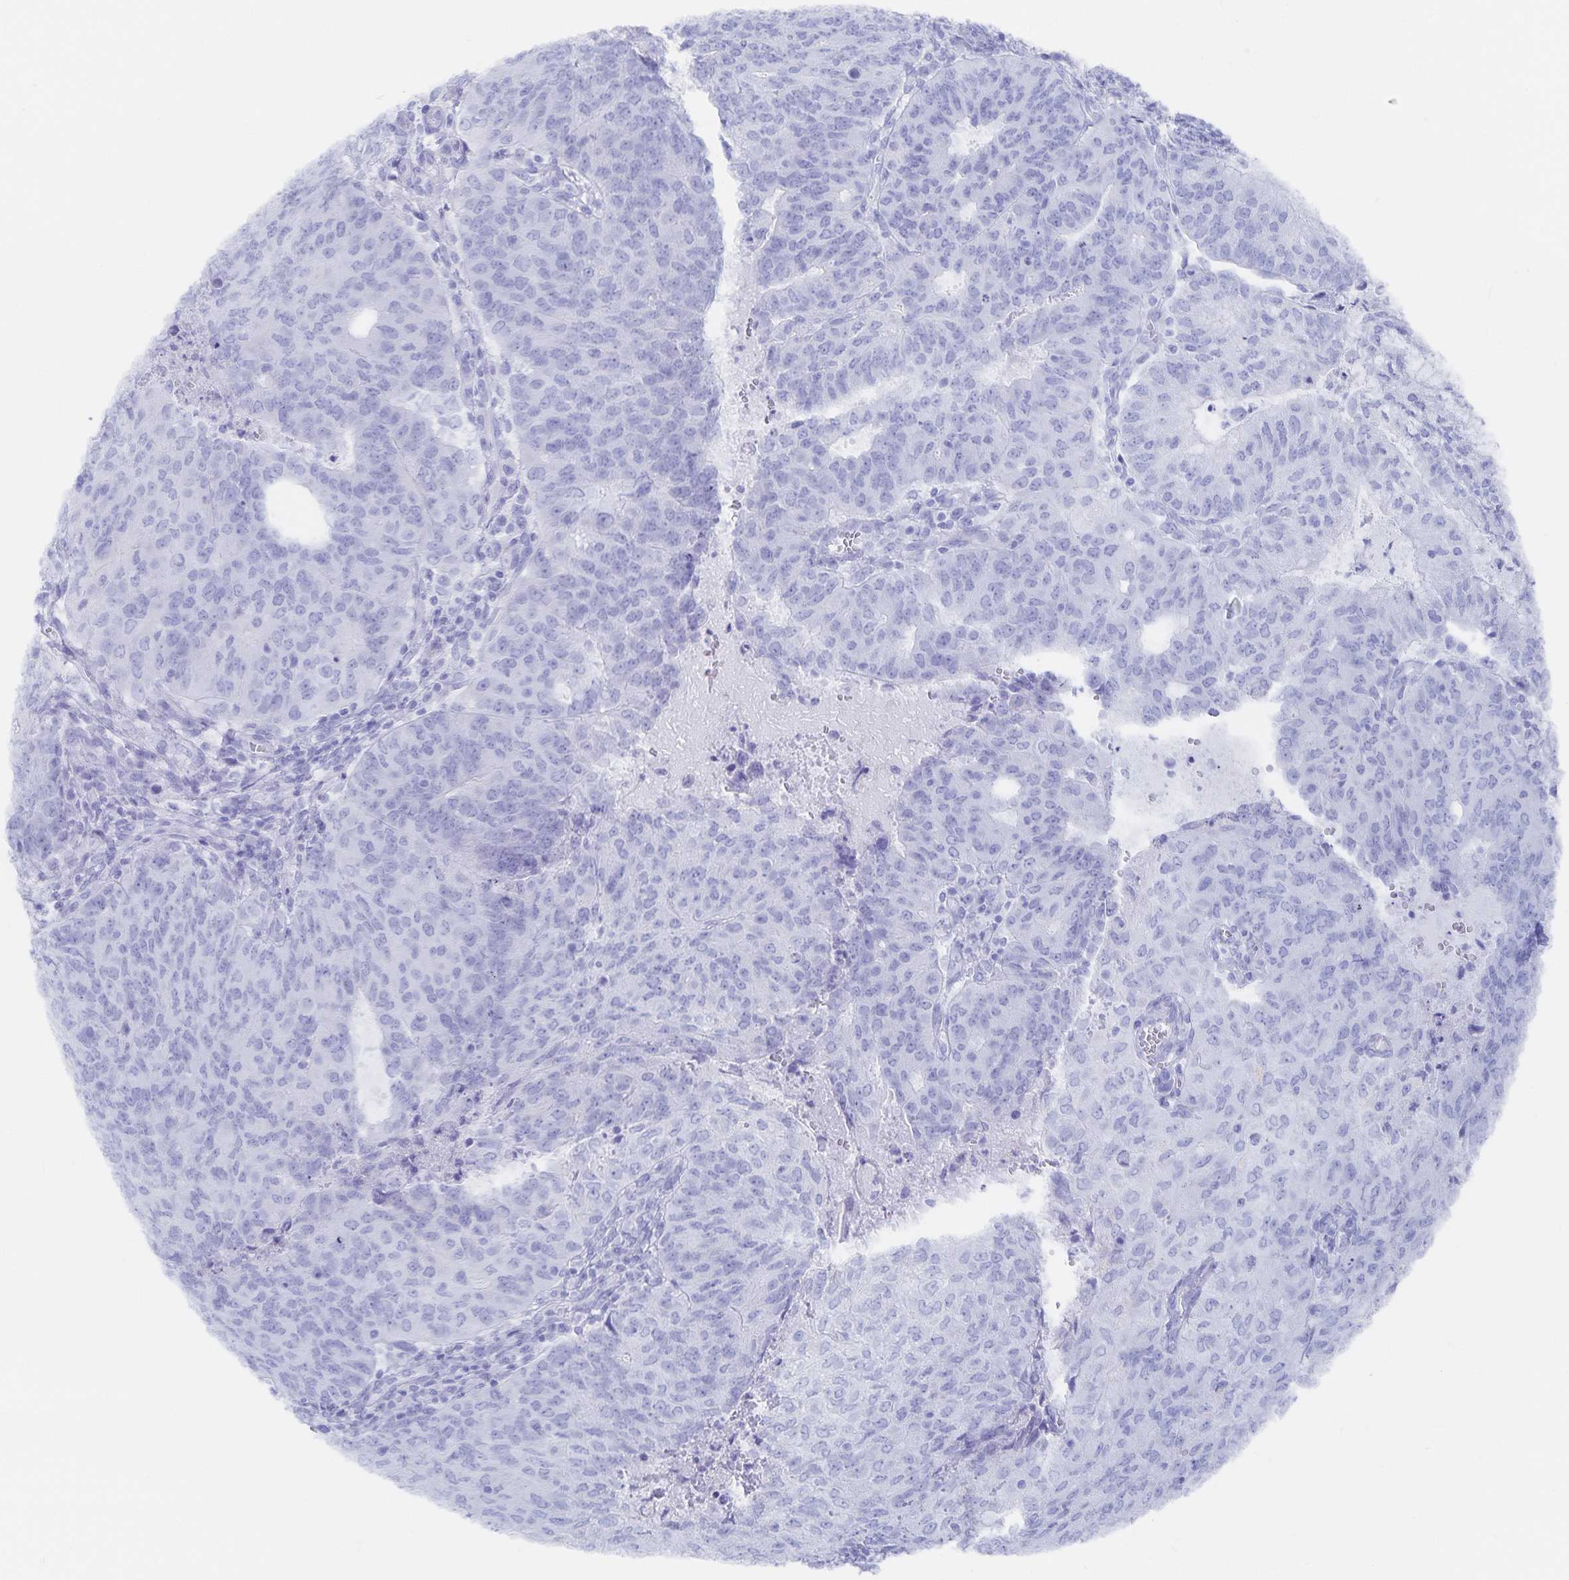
{"staining": {"intensity": "negative", "quantity": "none", "location": "none"}, "tissue": "endometrial cancer", "cell_type": "Tumor cells", "image_type": "cancer", "snomed": [{"axis": "morphology", "description": "Adenocarcinoma, NOS"}, {"axis": "topography", "description": "Endometrium"}], "caption": "Tumor cells show no significant expression in endometrial cancer (adenocarcinoma).", "gene": "SNTN", "patient": {"sex": "female", "age": 82}}